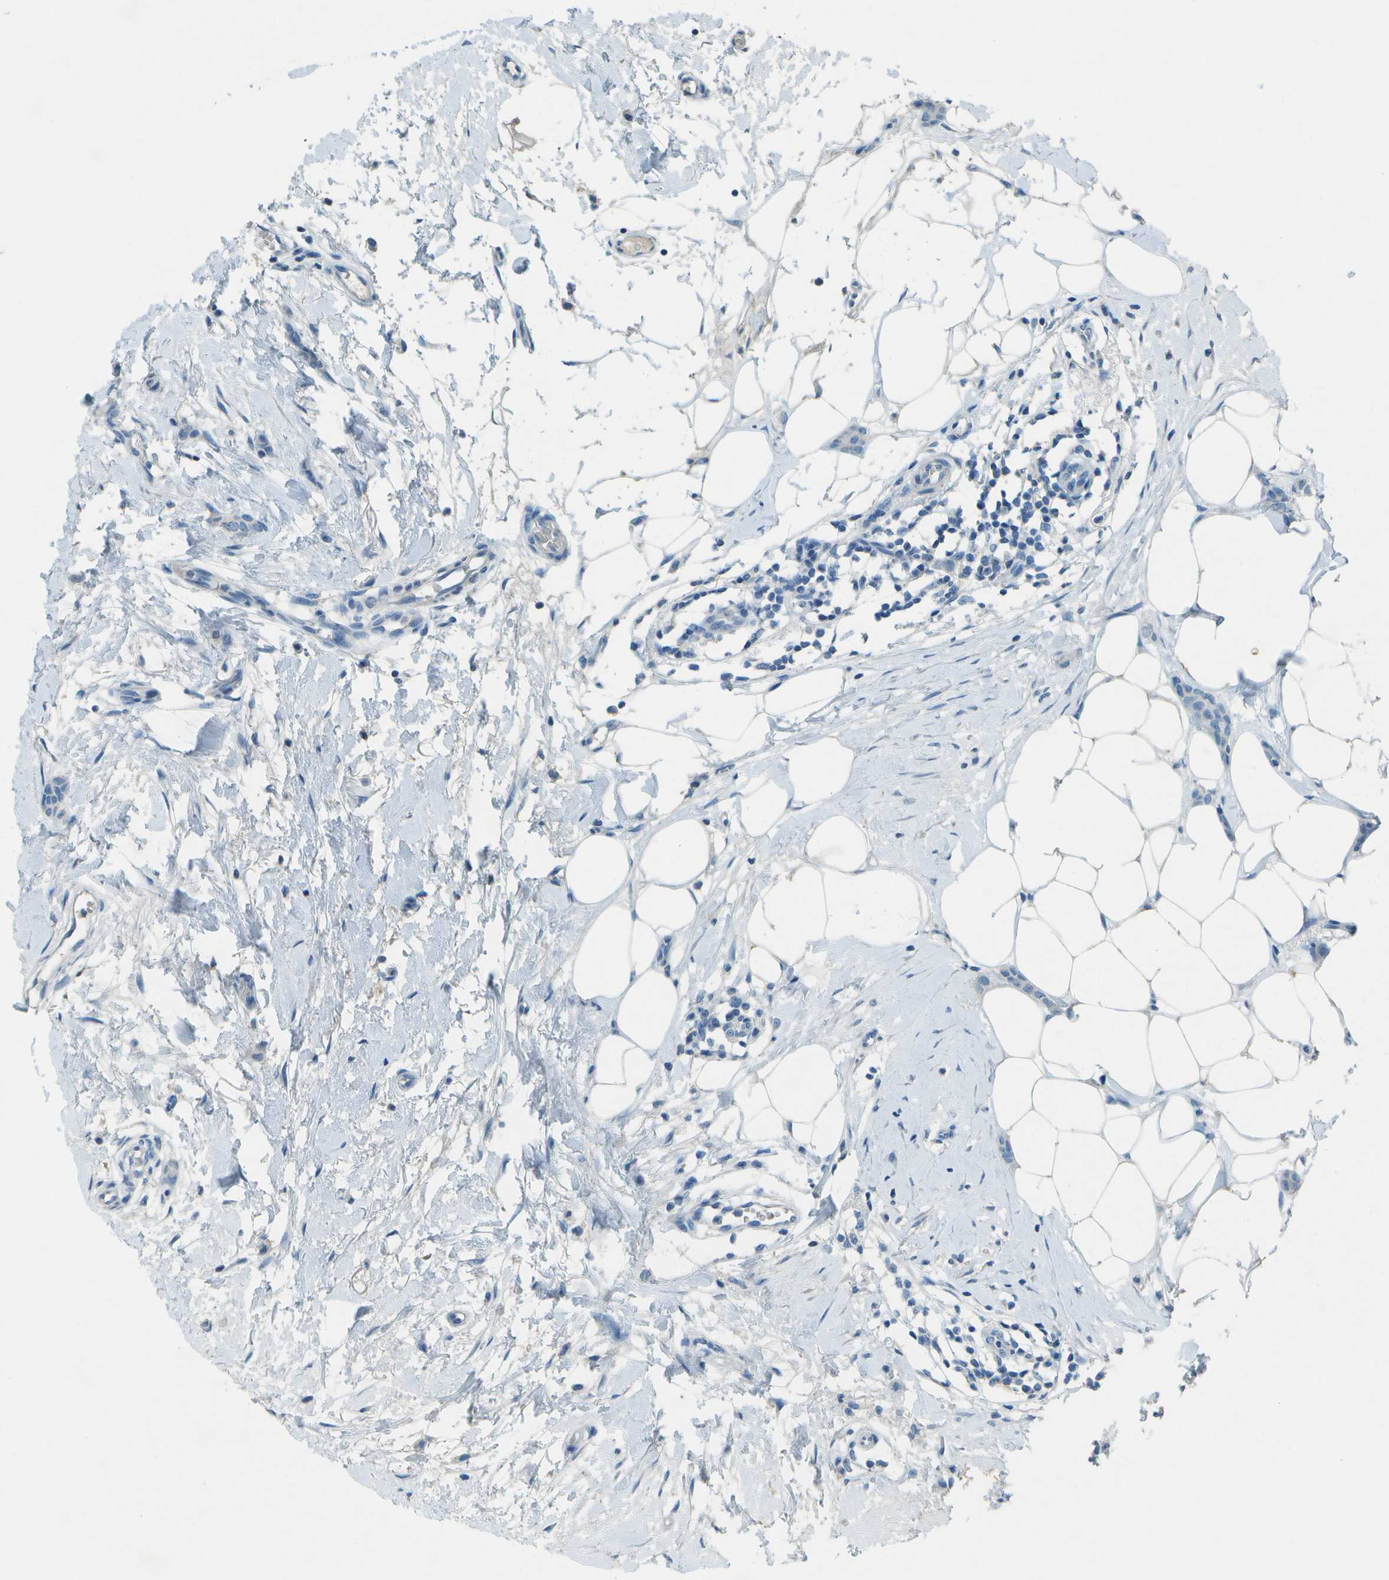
{"staining": {"intensity": "negative", "quantity": "none", "location": "none"}, "tissue": "breast cancer", "cell_type": "Tumor cells", "image_type": "cancer", "snomed": [{"axis": "morphology", "description": "Lobular carcinoma"}, {"axis": "topography", "description": "Skin"}, {"axis": "topography", "description": "Breast"}], "caption": "IHC of breast lobular carcinoma exhibits no positivity in tumor cells. The staining was performed using DAB to visualize the protein expression in brown, while the nuclei were stained in blue with hematoxylin (Magnification: 20x).", "gene": "LGI2", "patient": {"sex": "female", "age": 46}}